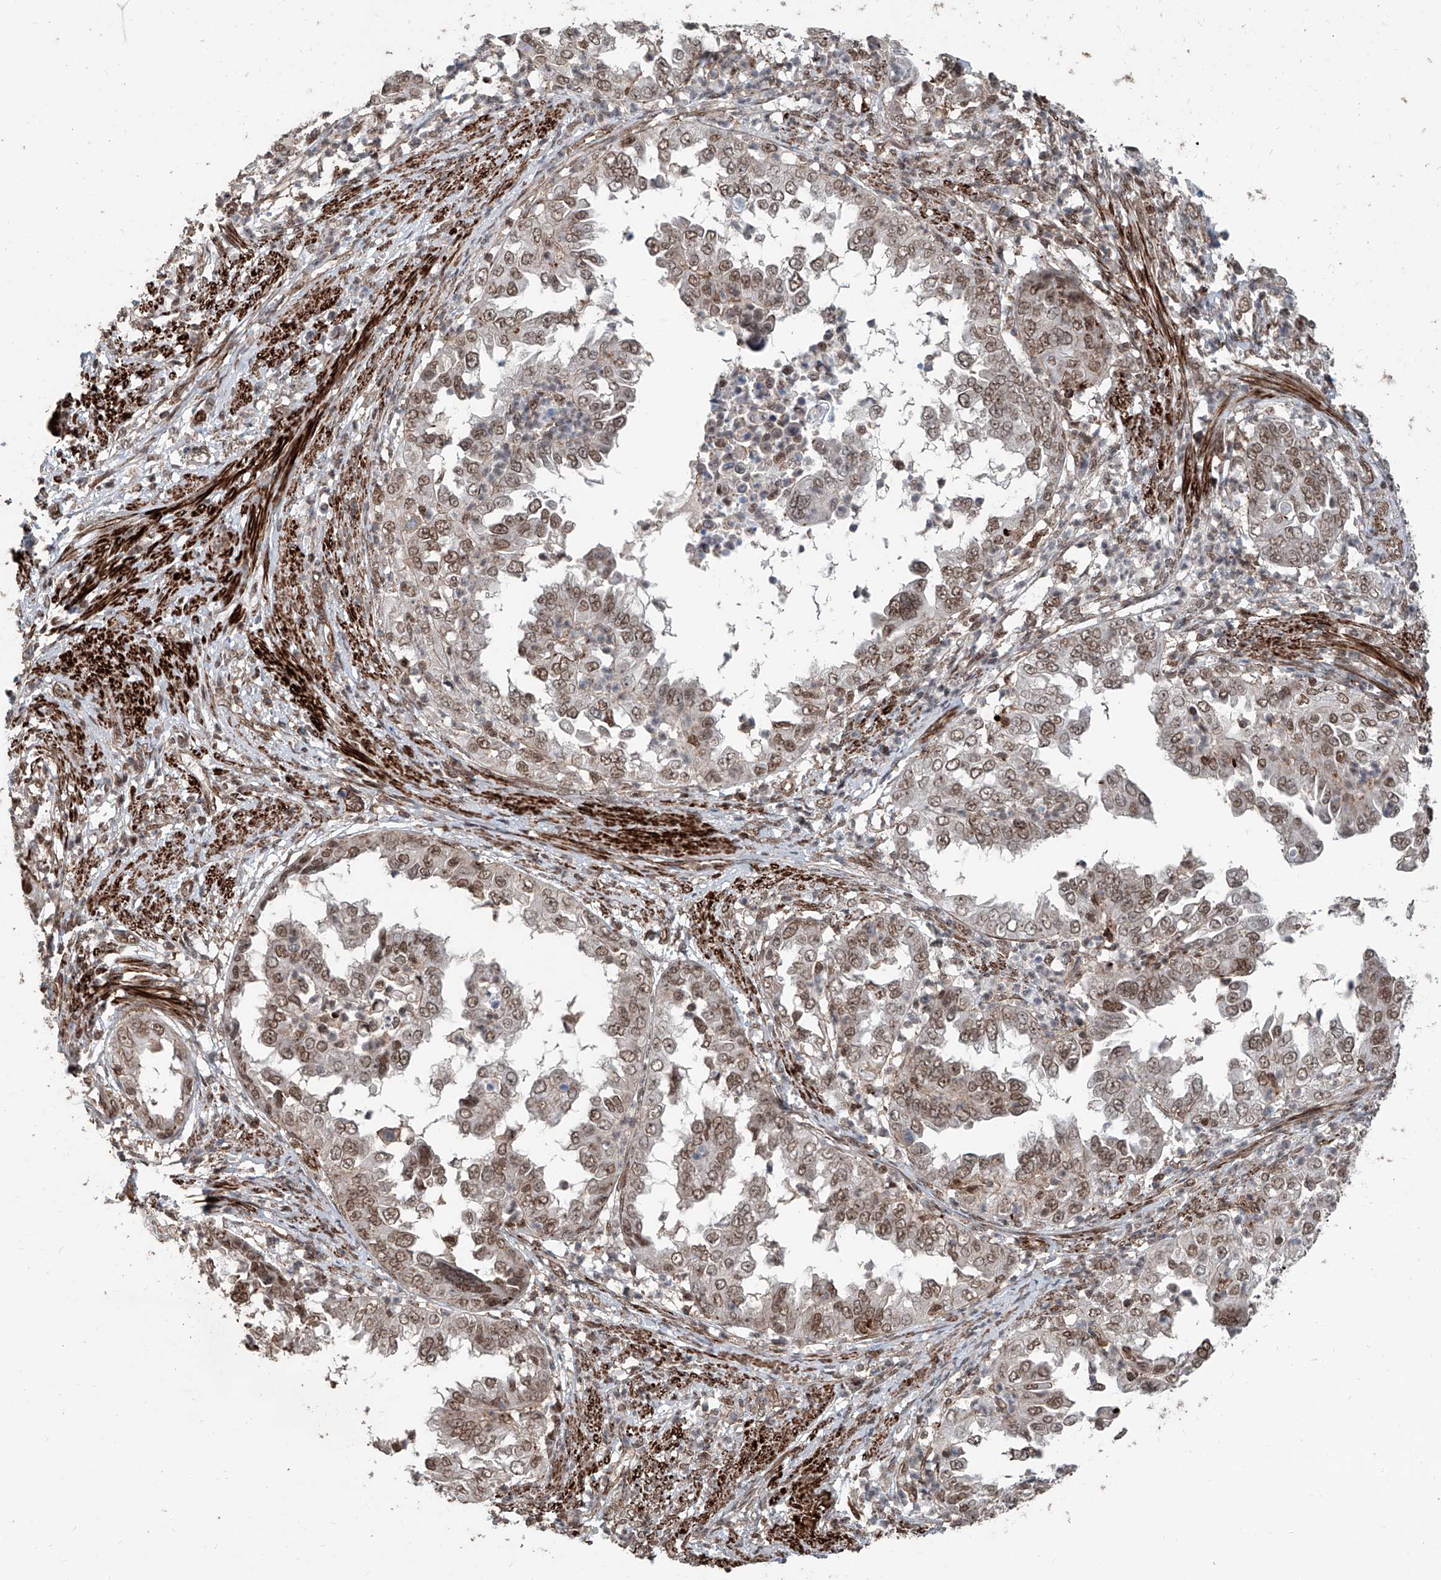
{"staining": {"intensity": "moderate", "quantity": ">75%", "location": "nuclear"}, "tissue": "endometrial cancer", "cell_type": "Tumor cells", "image_type": "cancer", "snomed": [{"axis": "morphology", "description": "Adenocarcinoma, NOS"}, {"axis": "topography", "description": "Endometrium"}], "caption": "Human endometrial cancer (adenocarcinoma) stained with a brown dye displays moderate nuclear positive staining in about >75% of tumor cells.", "gene": "SDE2", "patient": {"sex": "female", "age": 85}}